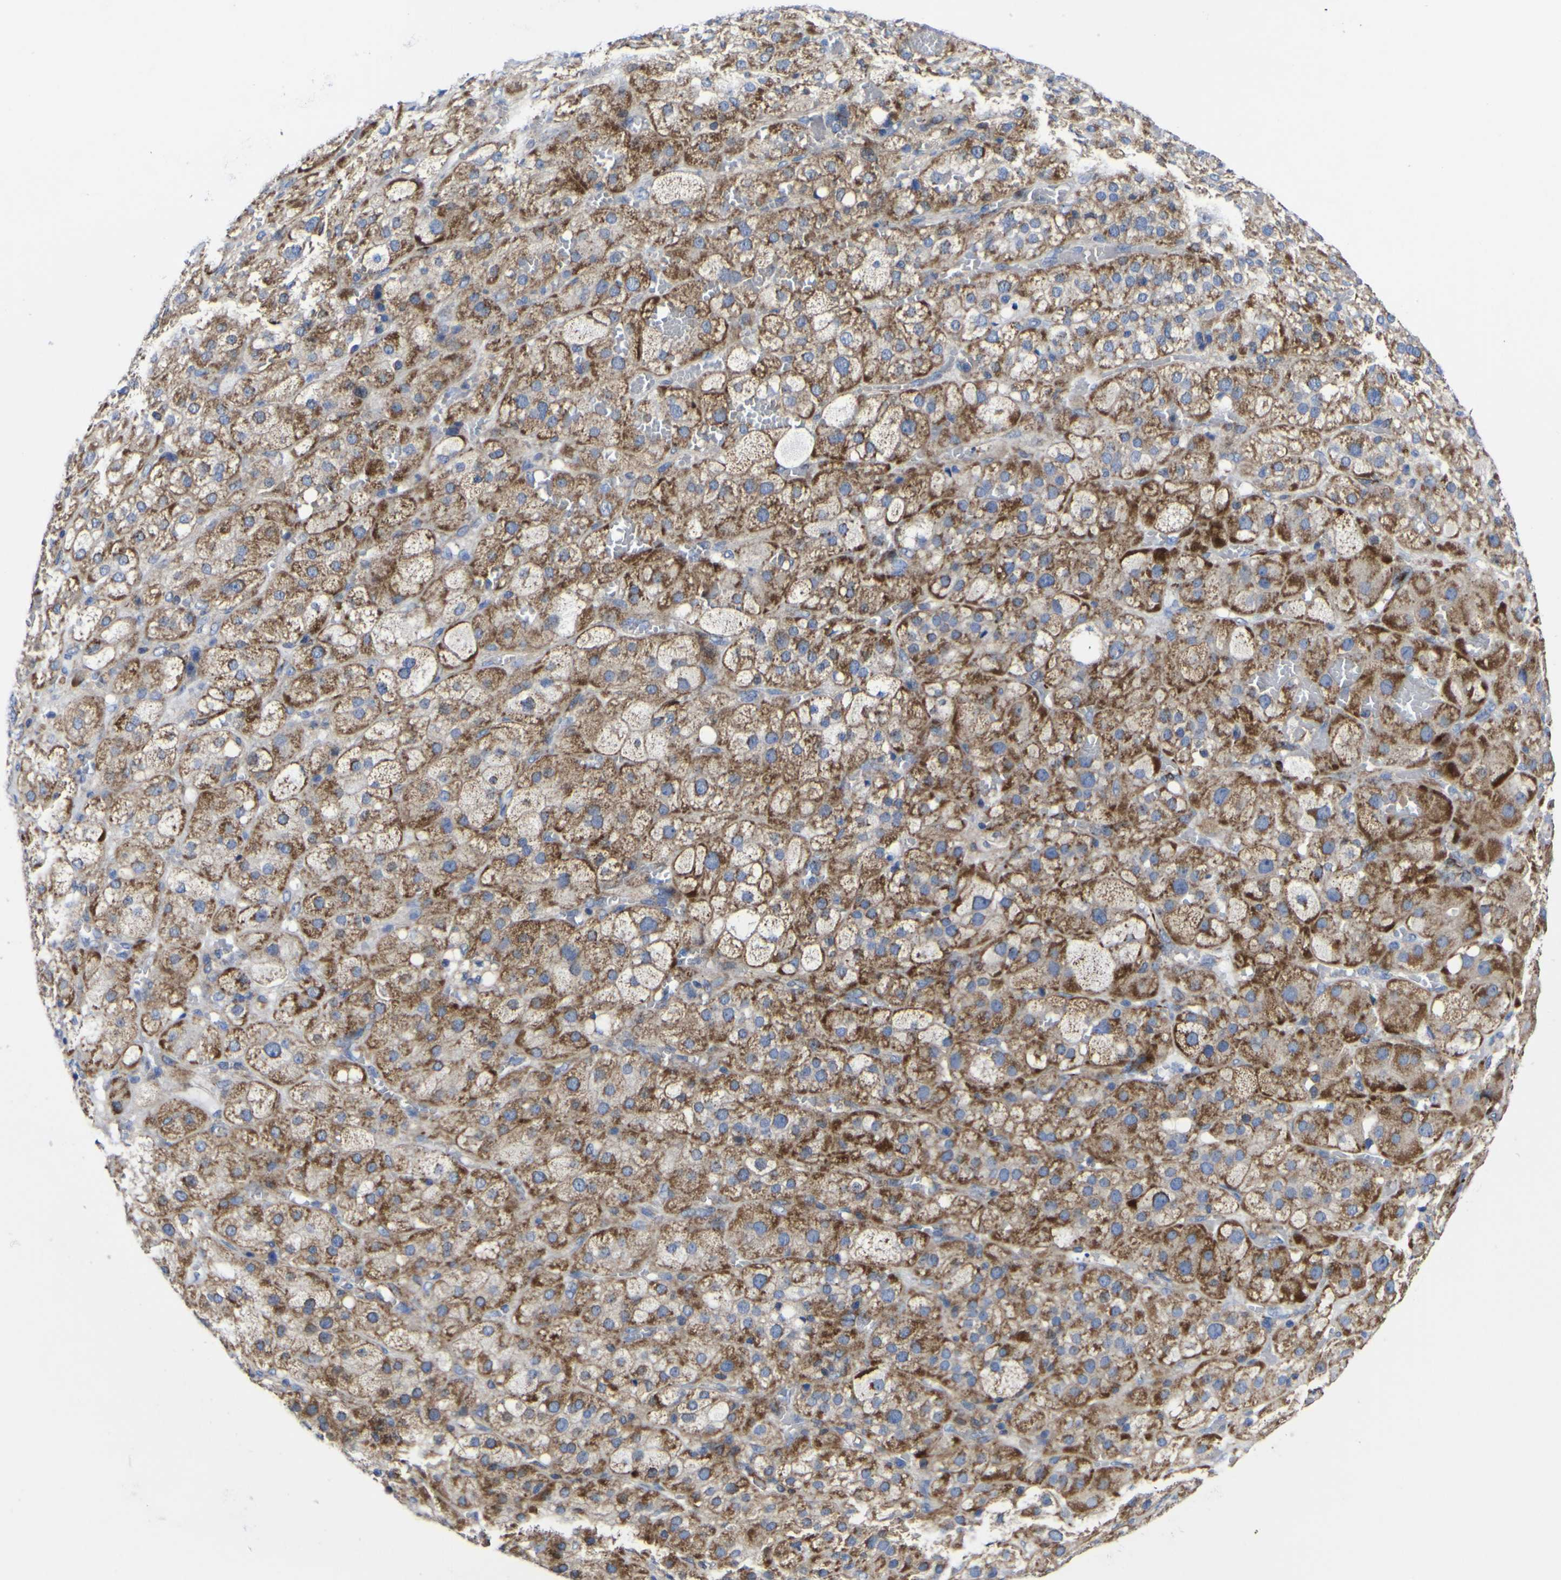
{"staining": {"intensity": "moderate", "quantity": ">75%", "location": "cytoplasmic/membranous"}, "tissue": "adrenal gland", "cell_type": "Glandular cells", "image_type": "normal", "snomed": [{"axis": "morphology", "description": "Normal tissue, NOS"}, {"axis": "topography", "description": "Adrenal gland"}], "caption": "About >75% of glandular cells in benign human adrenal gland display moderate cytoplasmic/membranous protein staining as visualized by brown immunohistochemical staining.", "gene": "CCDC90B", "patient": {"sex": "female", "age": 47}}